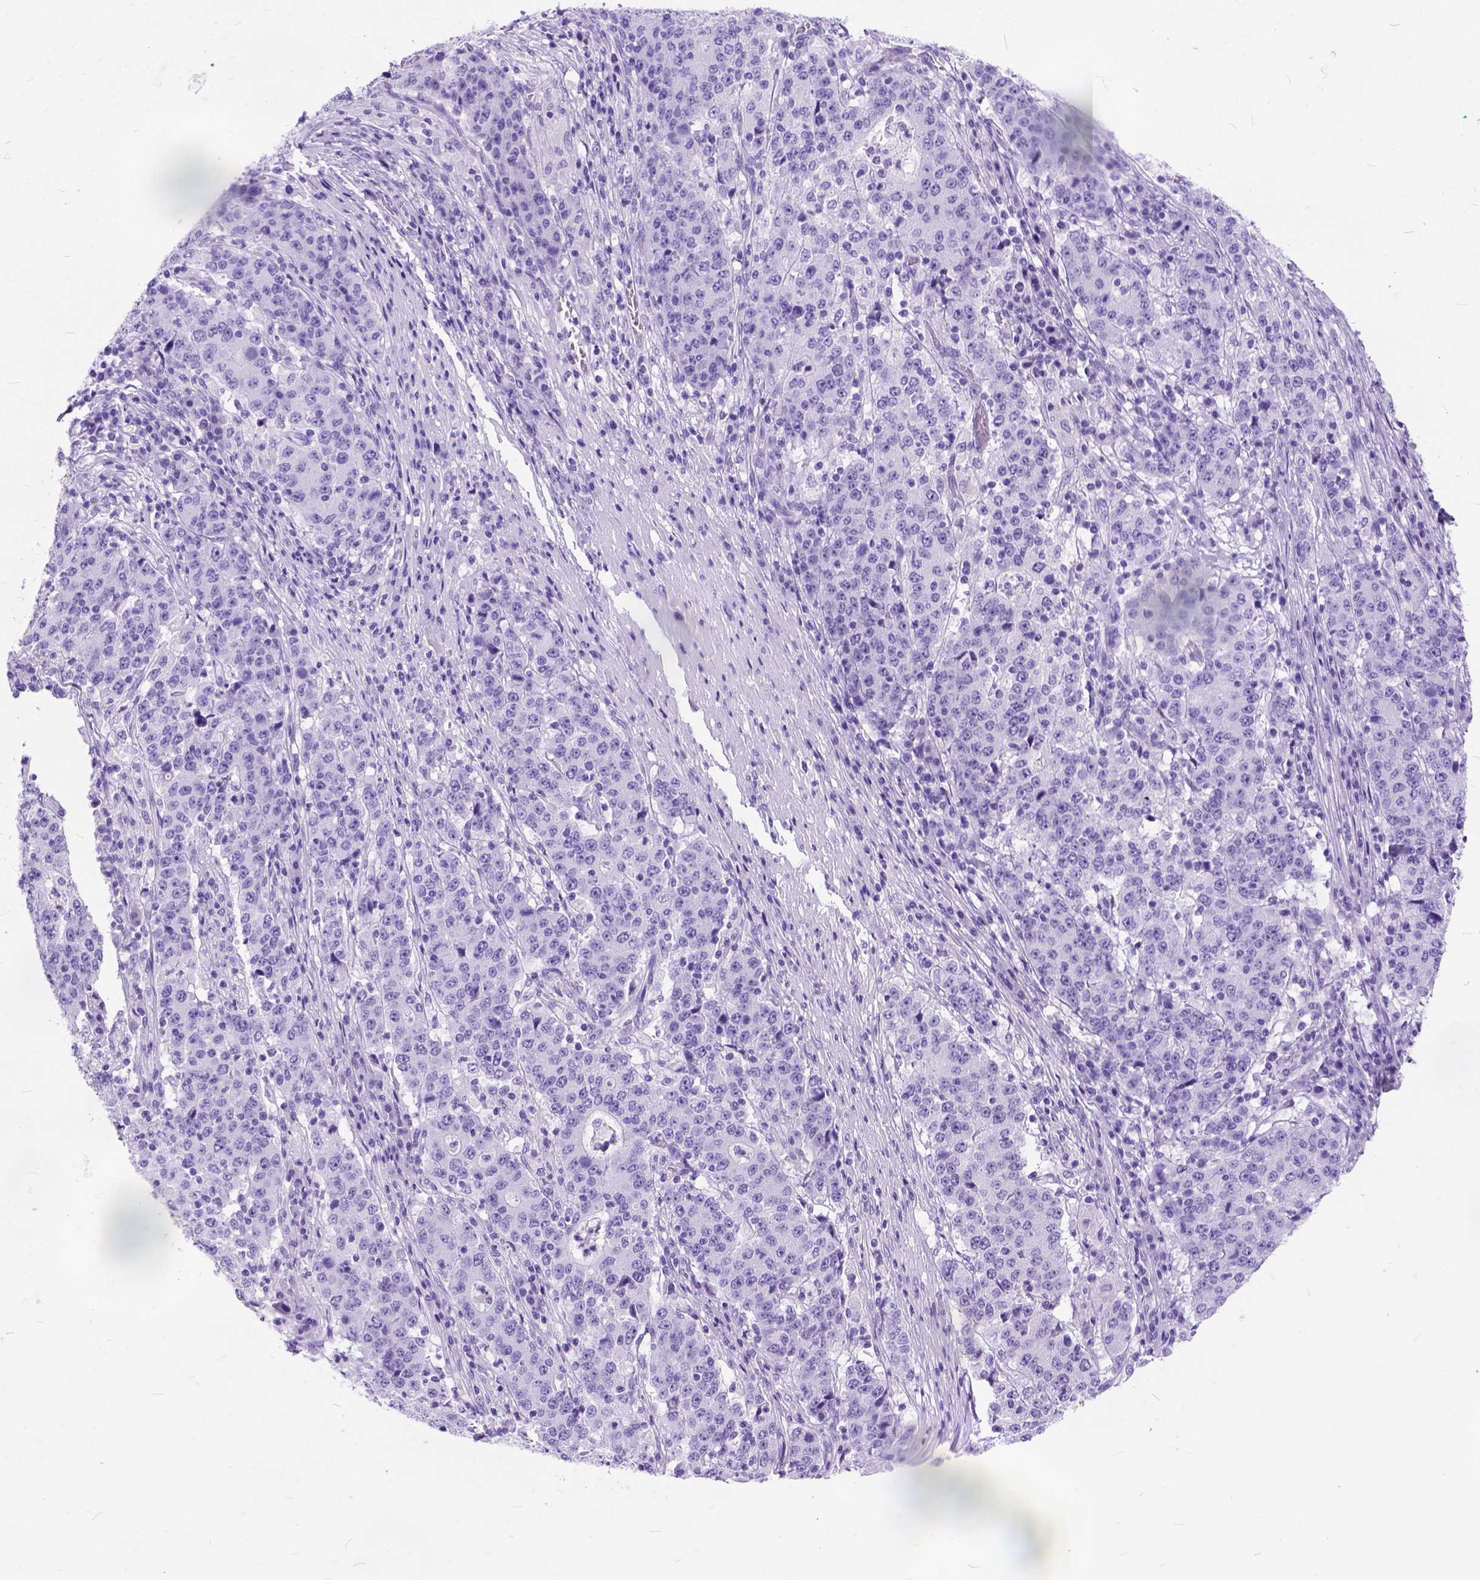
{"staining": {"intensity": "negative", "quantity": "none", "location": "none"}, "tissue": "stomach cancer", "cell_type": "Tumor cells", "image_type": "cancer", "snomed": [{"axis": "morphology", "description": "Adenocarcinoma, NOS"}, {"axis": "topography", "description": "Stomach"}], "caption": "This is a histopathology image of IHC staining of stomach cancer, which shows no expression in tumor cells. (Stains: DAB (3,3'-diaminobenzidine) IHC with hematoxylin counter stain, Microscopy: brightfield microscopy at high magnification).", "gene": "C1QTNF3", "patient": {"sex": "male", "age": 59}}